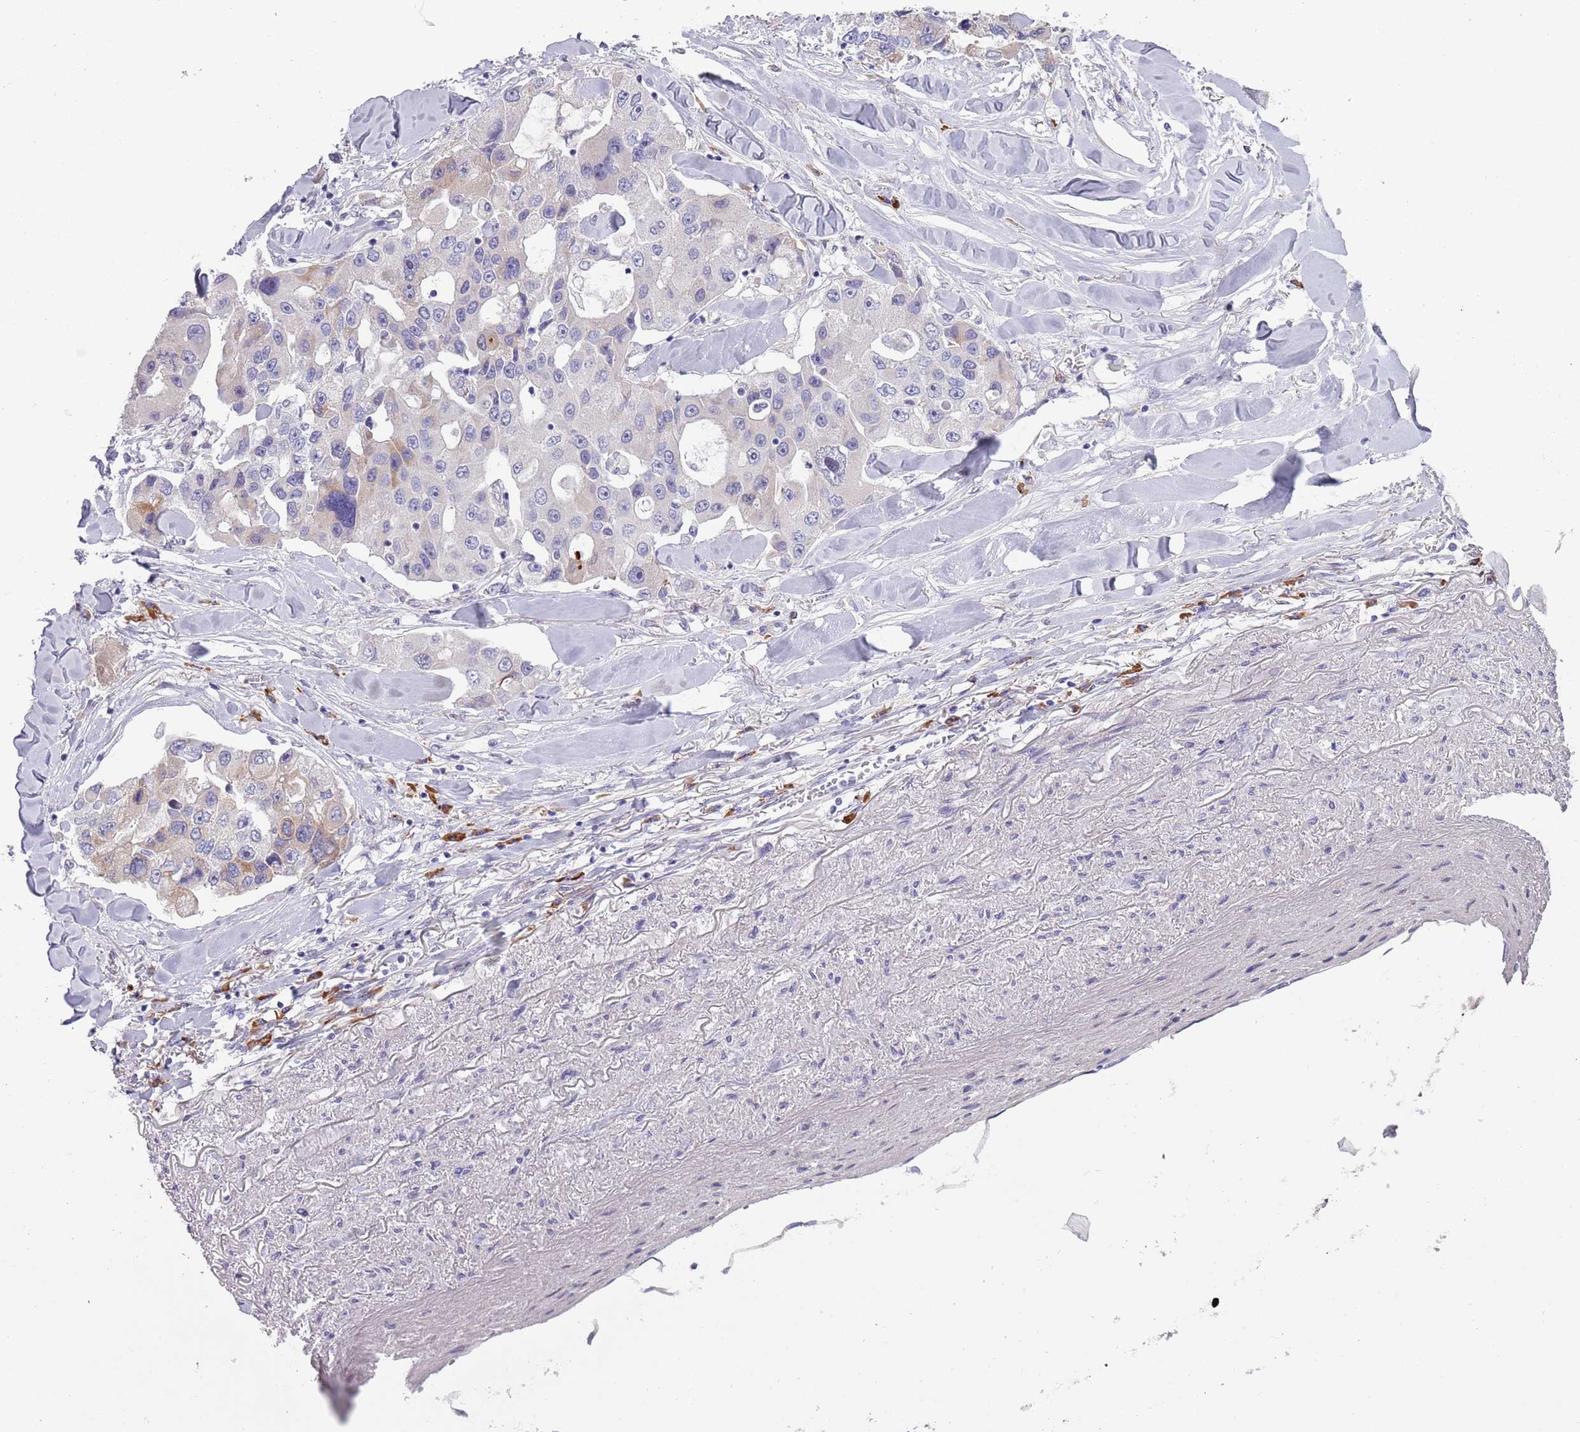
{"staining": {"intensity": "weak", "quantity": "<25%", "location": "cytoplasmic/membranous"}, "tissue": "lung cancer", "cell_type": "Tumor cells", "image_type": "cancer", "snomed": [{"axis": "morphology", "description": "Adenocarcinoma, NOS"}, {"axis": "topography", "description": "Lung"}], "caption": "Immunohistochemistry (IHC) image of neoplastic tissue: lung cancer (adenocarcinoma) stained with DAB shows no significant protein positivity in tumor cells. The staining is performed using DAB brown chromogen with nuclei counter-stained in using hematoxylin.", "gene": "LTB", "patient": {"sex": "female", "age": 54}}